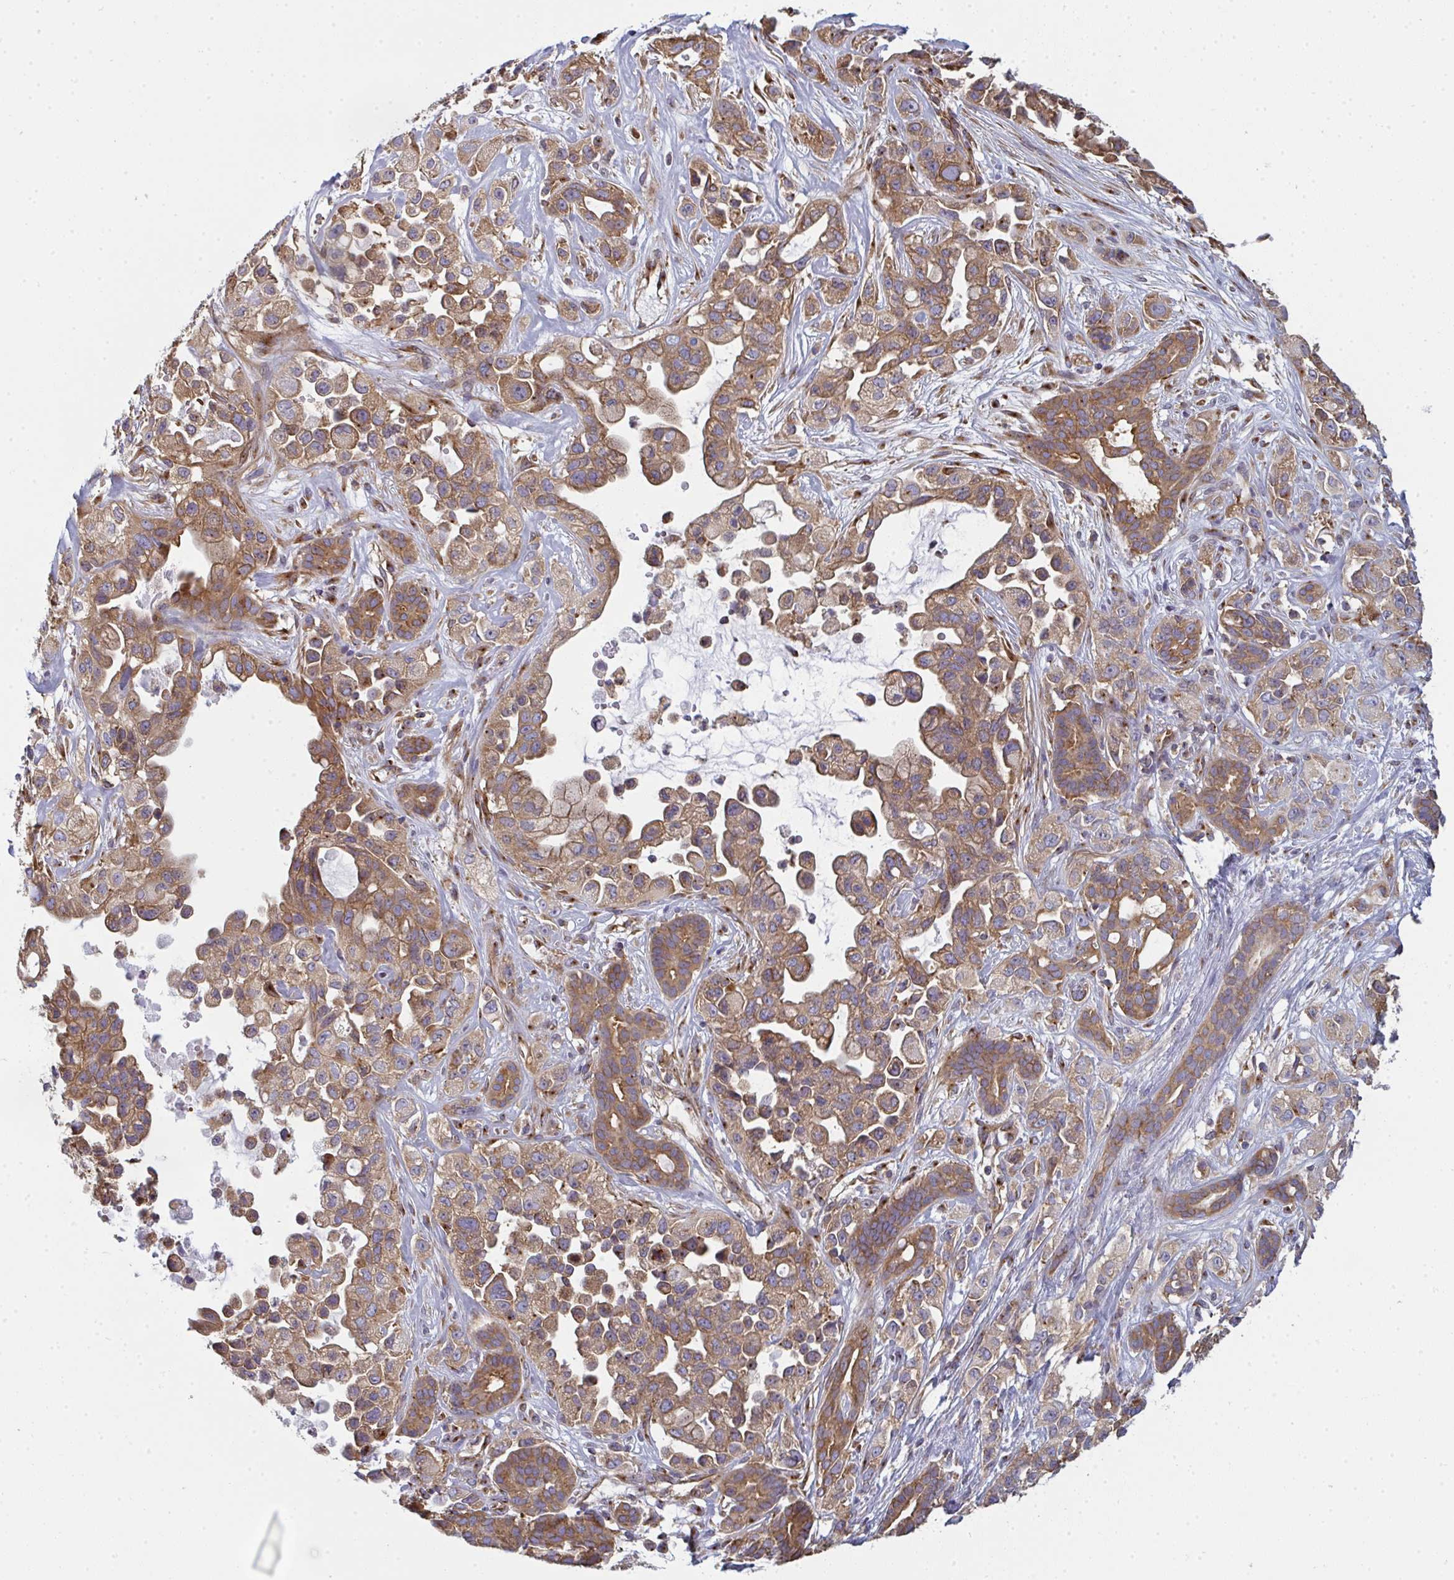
{"staining": {"intensity": "moderate", "quantity": ">75%", "location": "cytoplasmic/membranous"}, "tissue": "pancreatic cancer", "cell_type": "Tumor cells", "image_type": "cancer", "snomed": [{"axis": "morphology", "description": "Adenocarcinoma, NOS"}, {"axis": "topography", "description": "Pancreas"}], "caption": "Protein staining reveals moderate cytoplasmic/membranous positivity in about >75% of tumor cells in pancreatic adenocarcinoma.", "gene": "DYNC1I2", "patient": {"sex": "male", "age": 44}}